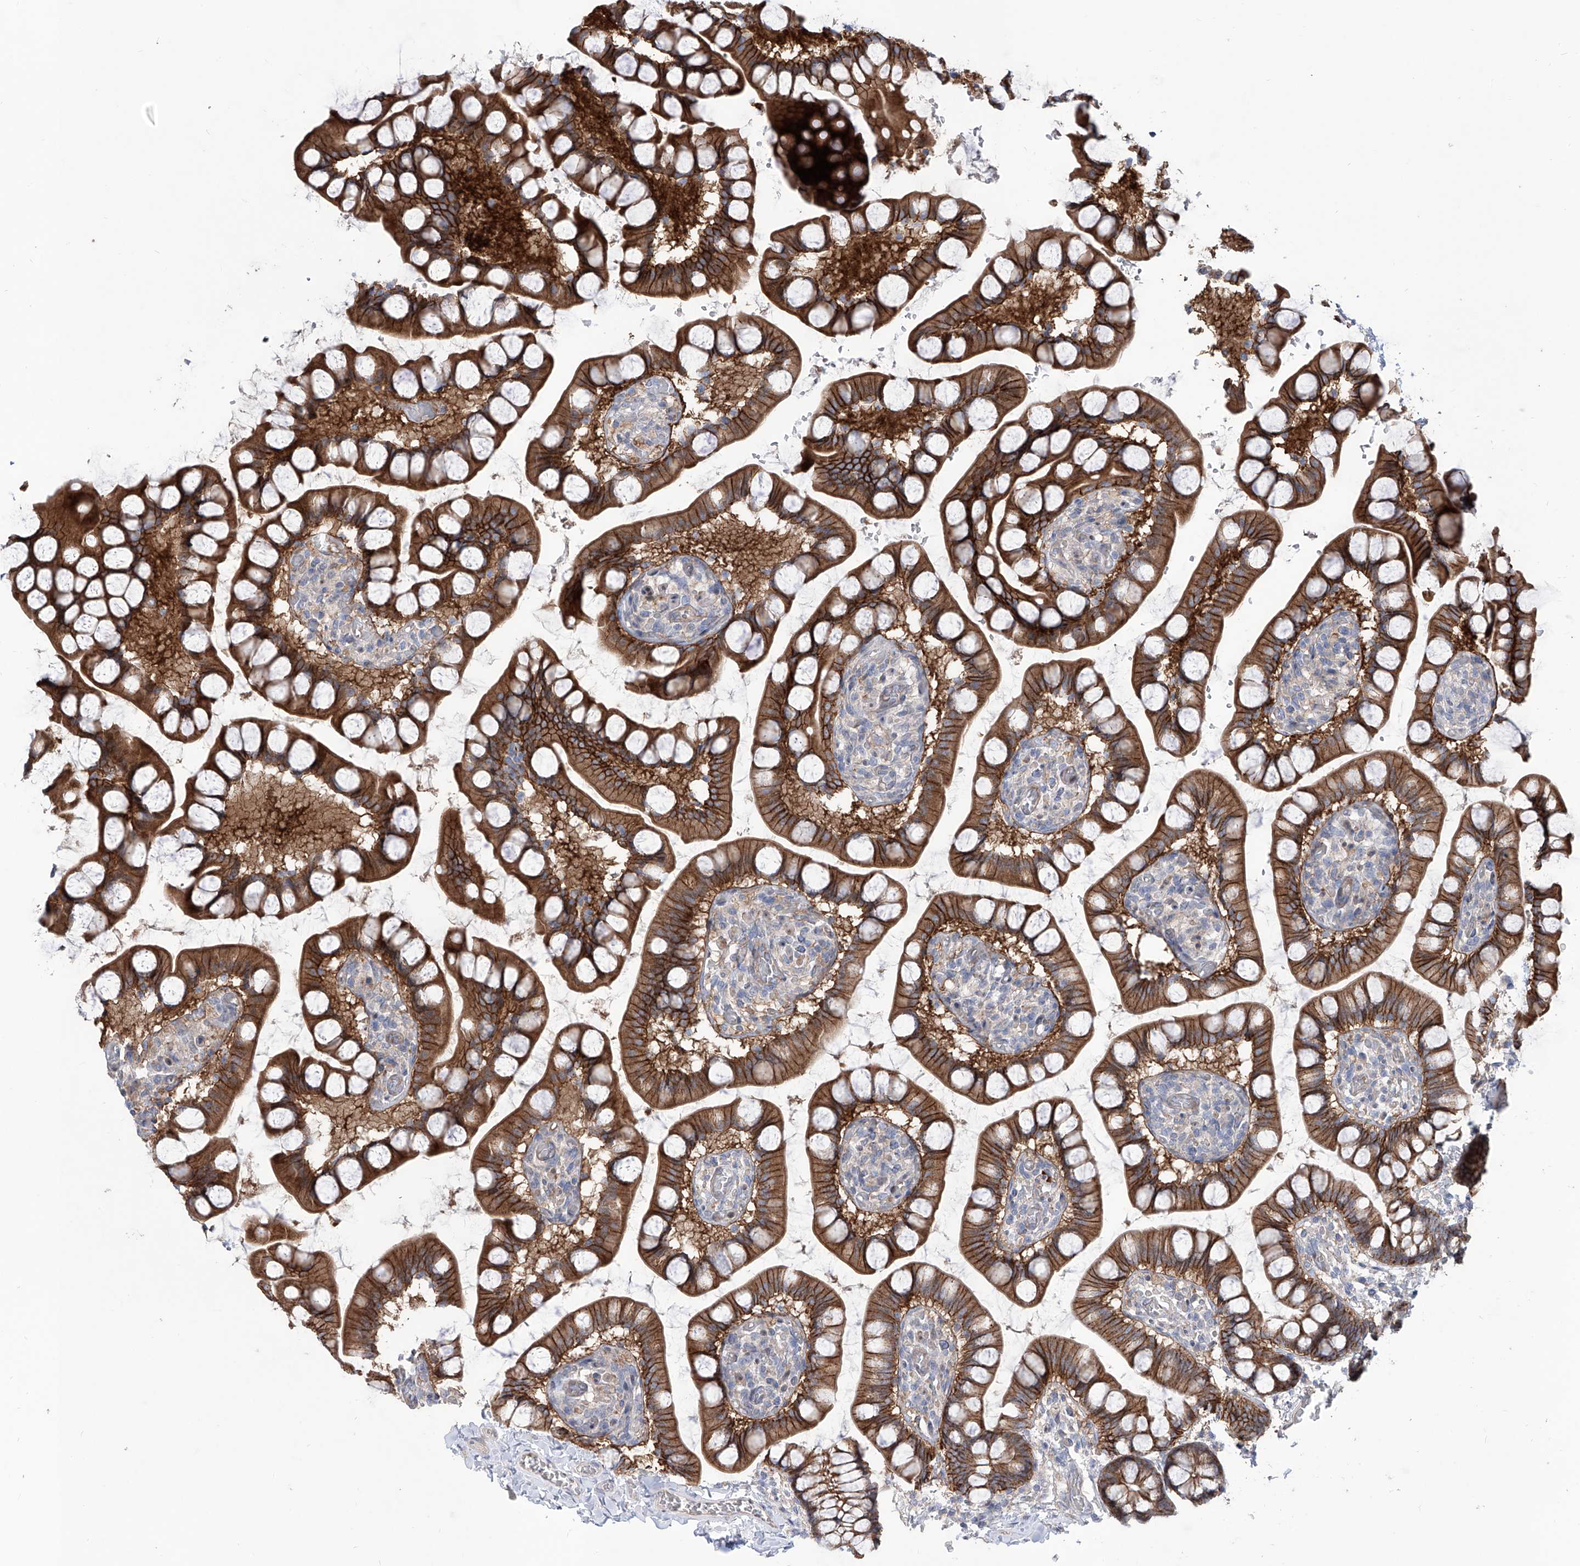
{"staining": {"intensity": "moderate", "quantity": ">75%", "location": "cytoplasmic/membranous"}, "tissue": "small intestine", "cell_type": "Glandular cells", "image_type": "normal", "snomed": [{"axis": "morphology", "description": "Normal tissue, NOS"}, {"axis": "topography", "description": "Small intestine"}], "caption": "Unremarkable small intestine demonstrates moderate cytoplasmic/membranous staining in about >75% of glandular cells.", "gene": "LRRC1", "patient": {"sex": "male", "age": 52}}